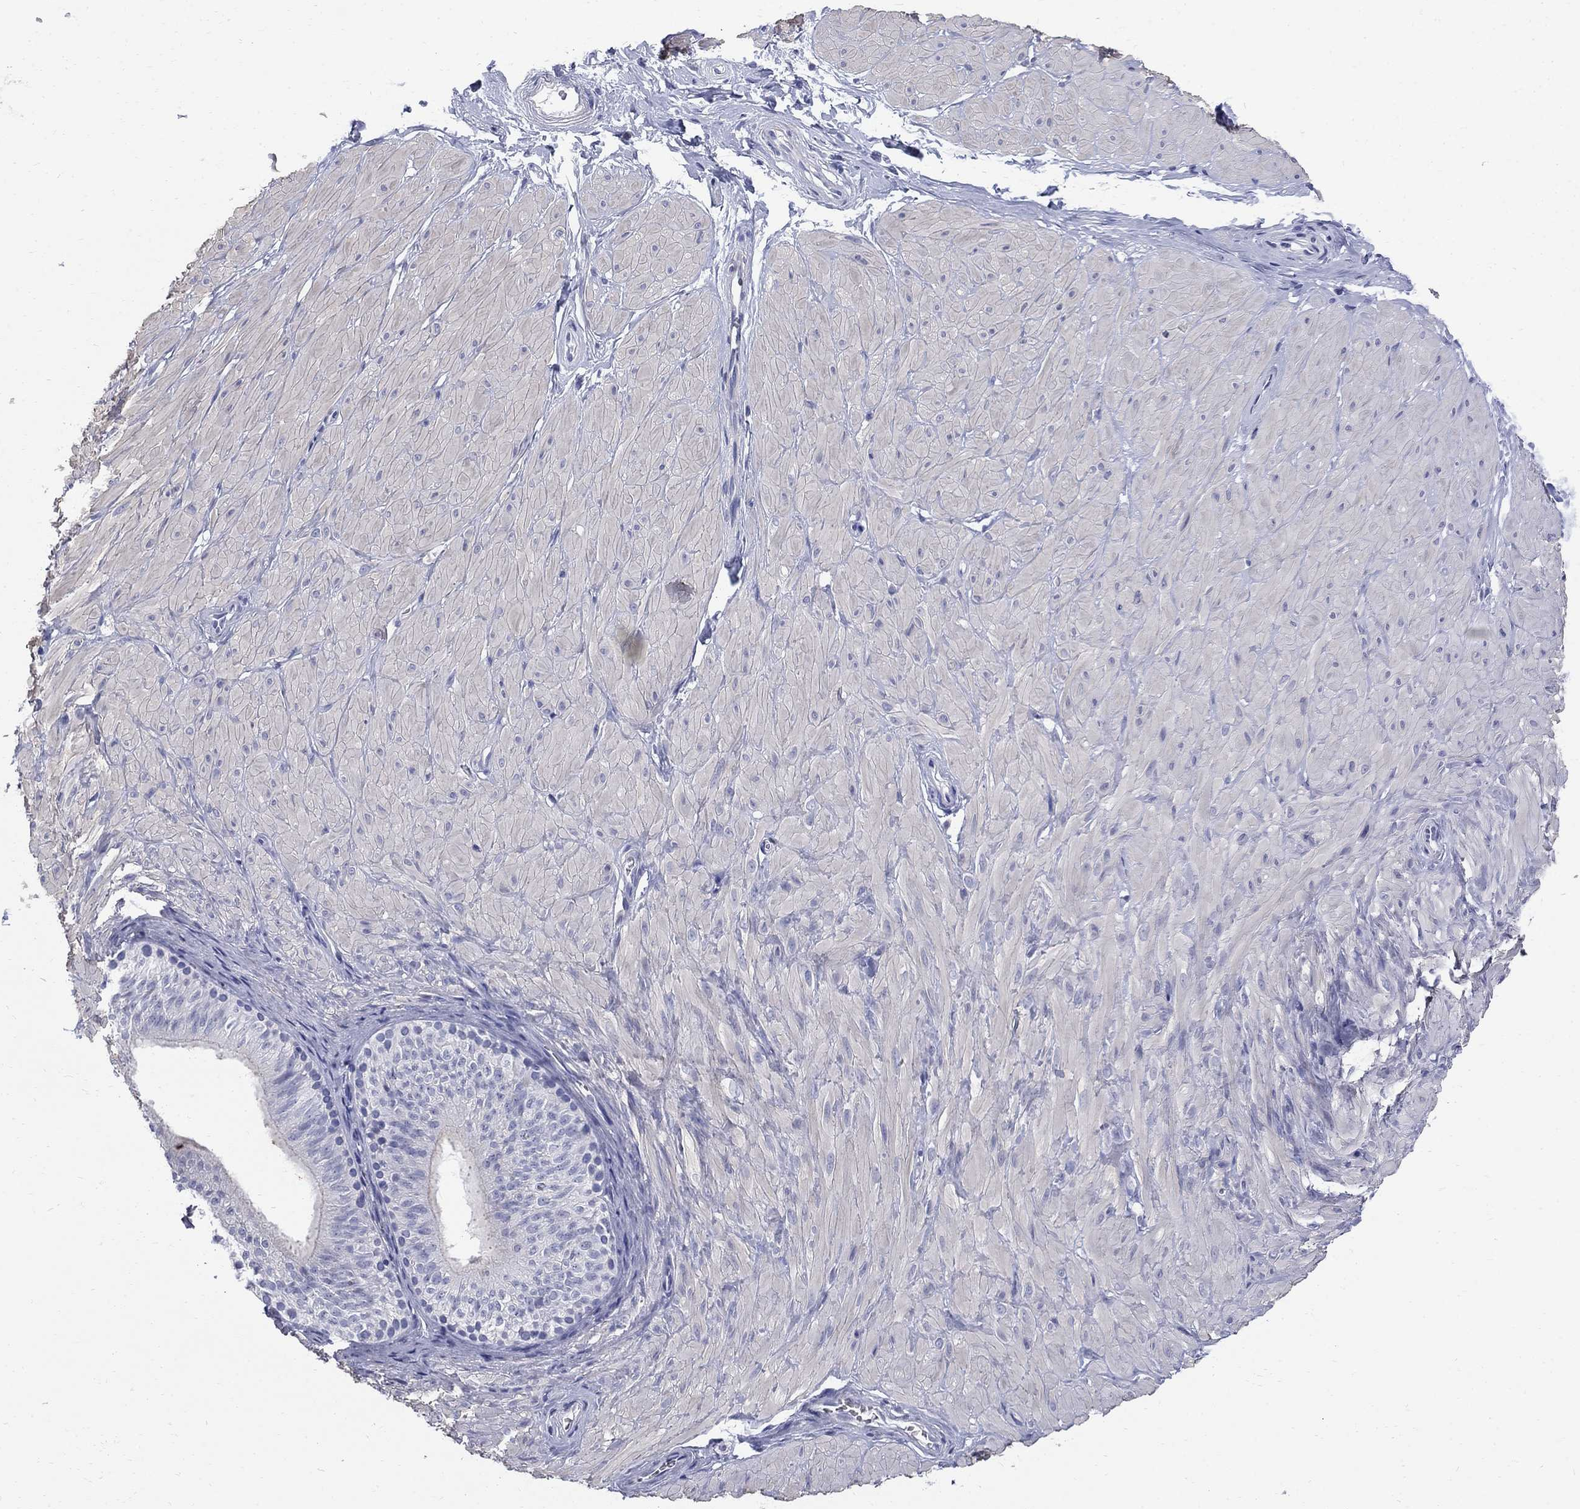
{"staining": {"intensity": "negative", "quantity": "none", "location": "none"}, "tissue": "soft tissue", "cell_type": "Fibroblasts", "image_type": "normal", "snomed": [{"axis": "morphology", "description": "Normal tissue, NOS"}, {"axis": "topography", "description": "Smooth muscle"}, {"axis": "topography", "description": "Peripheral nerve tissue"}], "caption": "Image shows no significant protein positivity in fibroblasts of normal soft tissue. Nuclei are stained in blue.", "gene": "SERPINB2", "patient": {"sex": "male", "age": 22}}